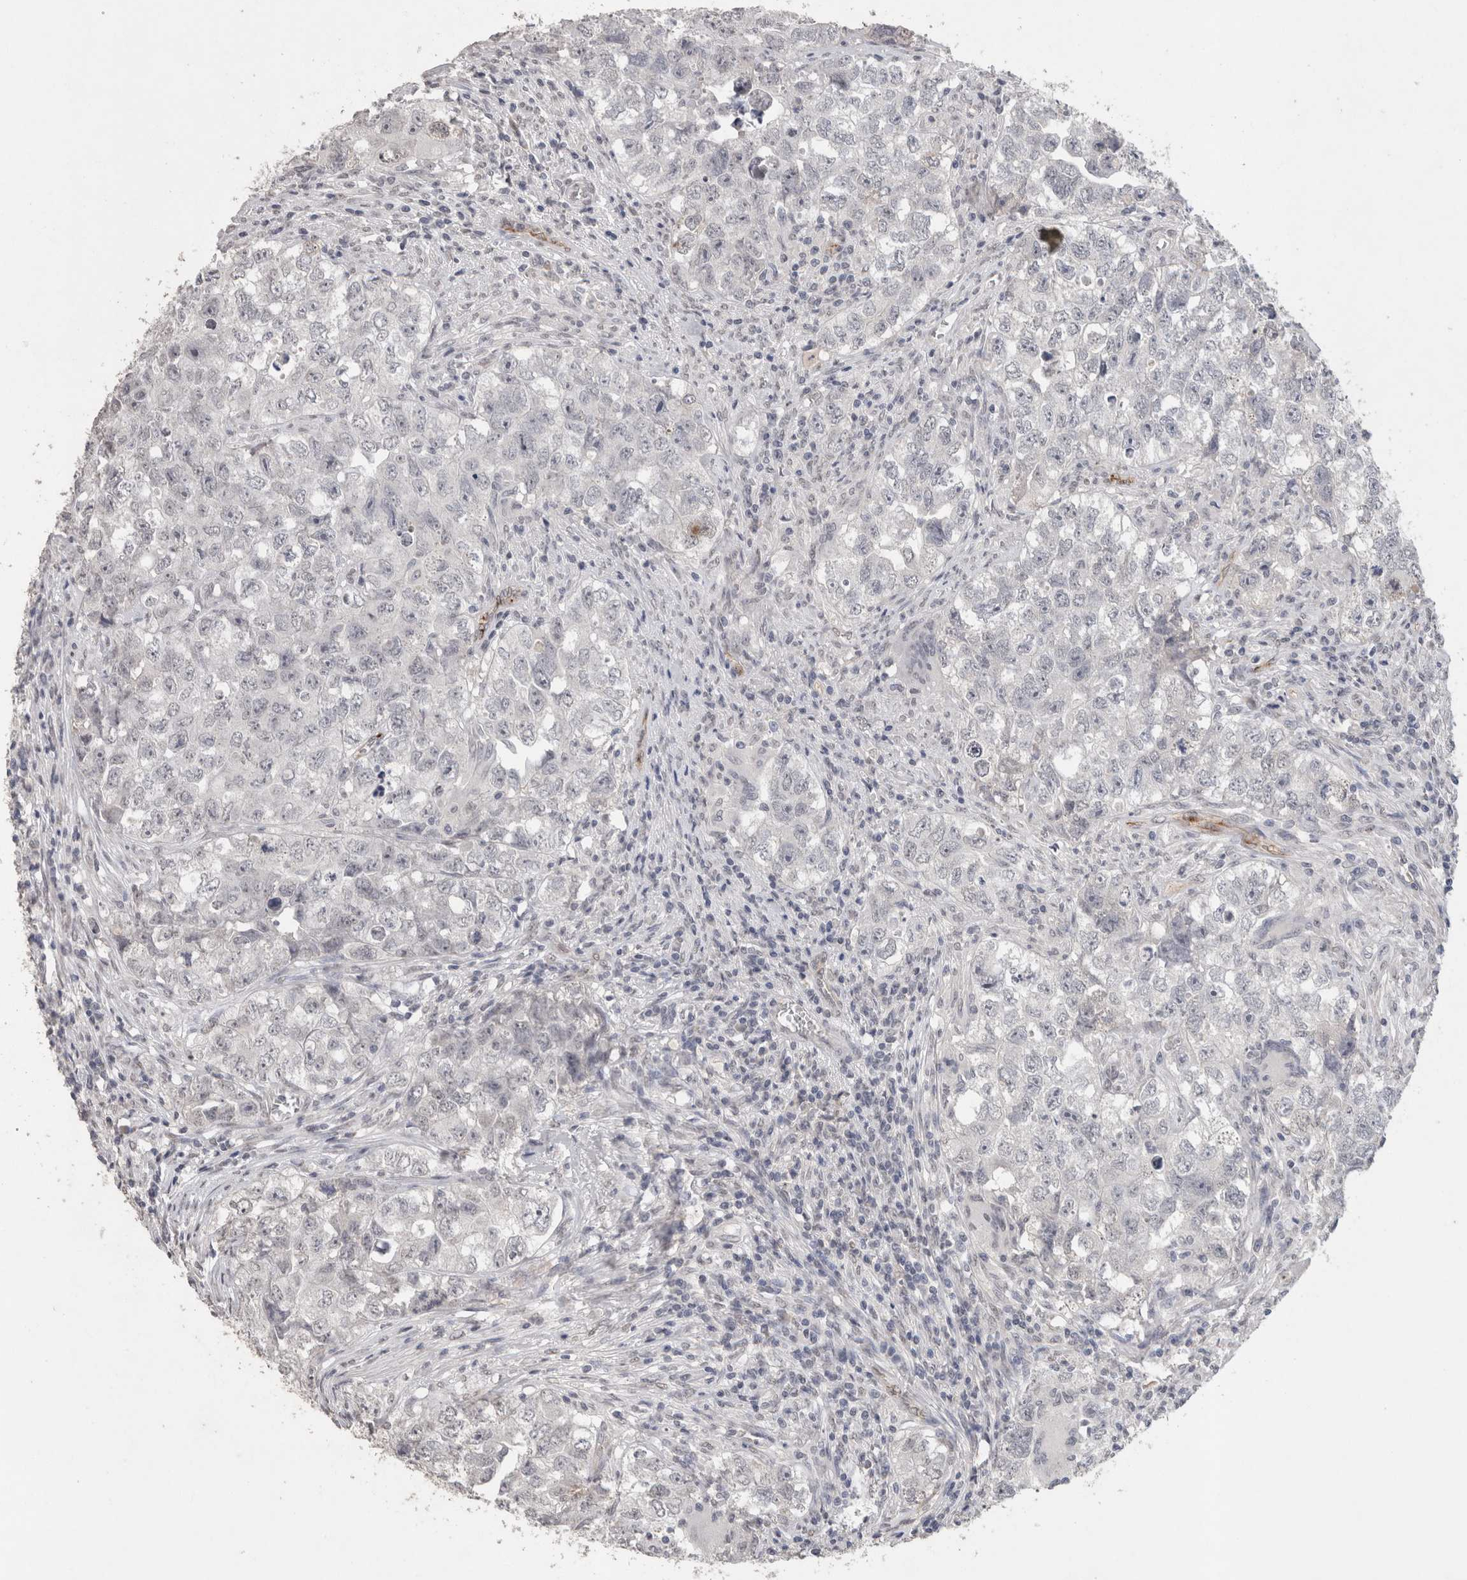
{"staining": {"intensity": "negative", "quantity": "none", "location": "none"}, "tissue": "testis cancer", "cell_type": "Tumor cells", "image_type": "cancer", "snomed": [{"axis": "morphology", "description": "Seminoma, NOS"}, {"axis": "morphology", "description": "Carcinoma, Embryonal, NOS"}, {"axis": "topography", "description": "Testis"}], "caption": "Immunohistochemistry (IHC) of human testis cancer (seminoma) demonstrates no expression in tumor cells.", "gene": "CDH13", "patient": {"sex": "male", "age": 43}}